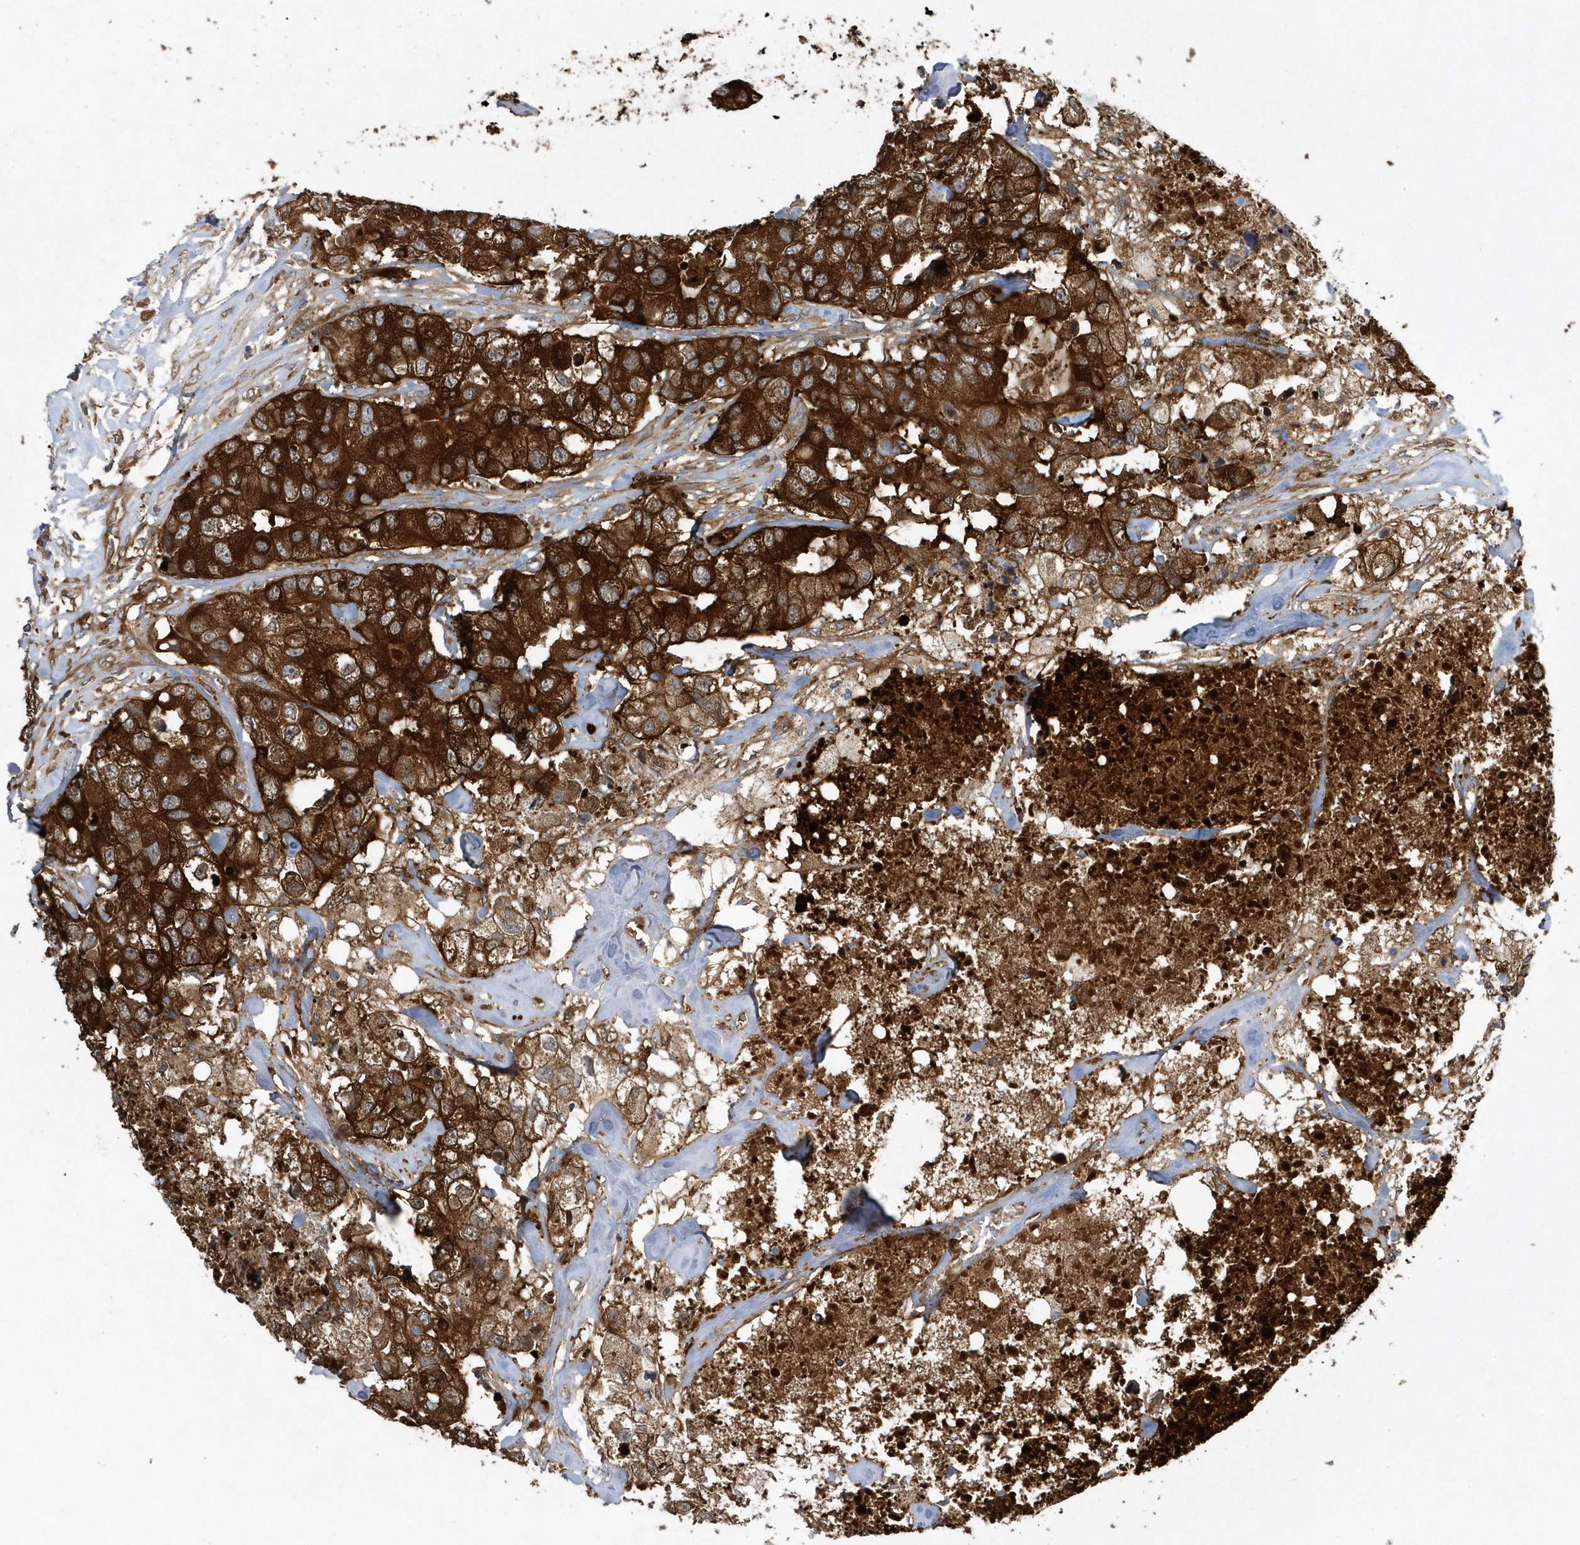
{"staining": {"intensity": "strong", "quantity": ">75%", "location": "cytoplasmic/membranous"}, "tissue": "breast cancer", "cell_type": "Tumor cells", "image_type": "cancer", "snomed": [{"axis": "morphology", "description": "Duct carcinoma"}, {"axis": "topography", "description": "Breast"}], "caption": "Human infiltrating ductal carcinoma (breast) stained for a protein (brown) exhibits strong cytoplasmic/membranous positive positivity in about >75% of tumor cells.", "gene": "PAICS", "patient": {"sex": "female", "age": 62}}